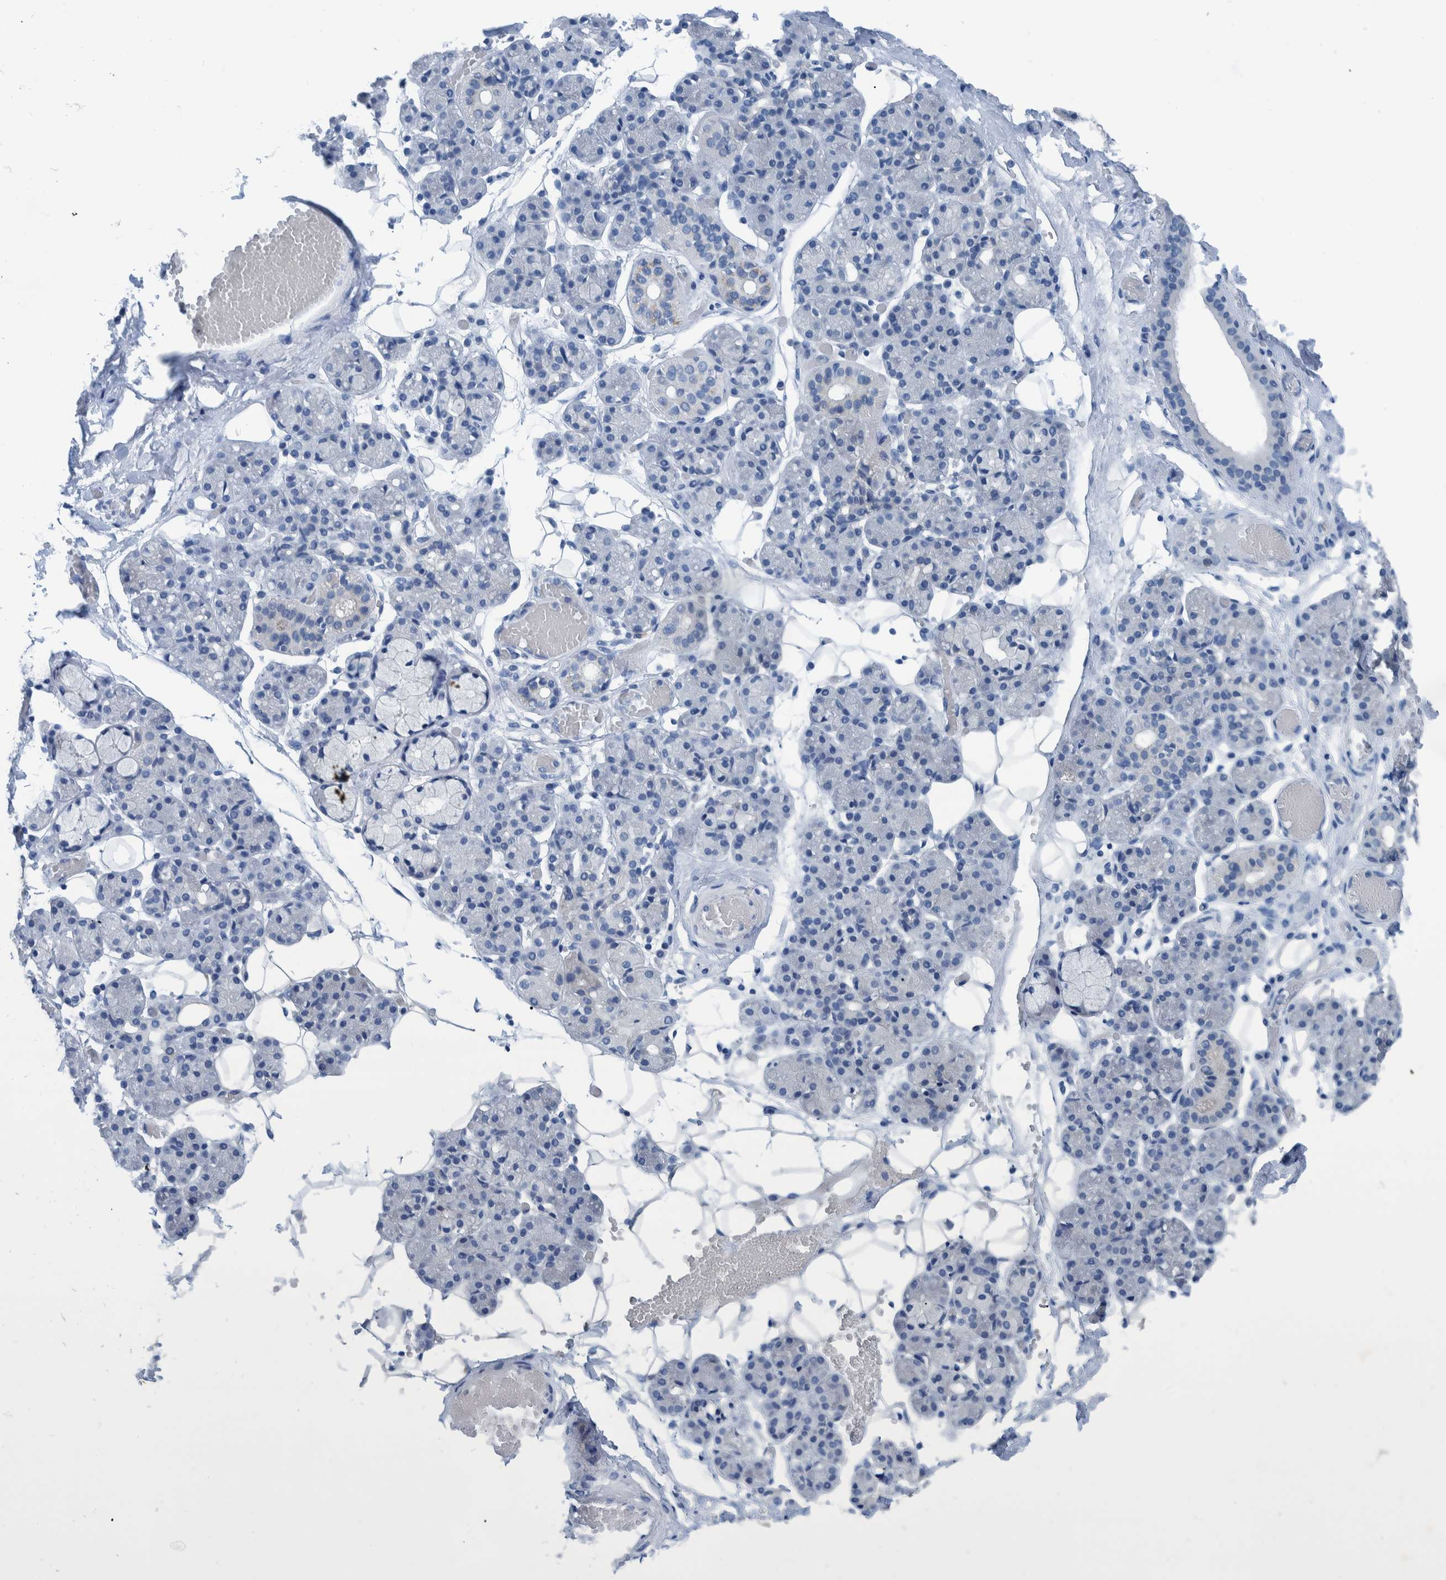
{"staining": {"intensity": "negative", "quantity": "none", "location": "none"}, "tissue": "salivary gland", "cell_type": "Glandular cells", "image_type": "normal", "snomed": [{"axis": "morphology", "description": "Normal tissue, NOS"}, {"axis": "topography", "description": "Salivary gland"}], "caption": "The immunohistochemistry (IHC) micrograph has no significant expression in glandular cells of salivary gland. (DAB (3,3'-diaminobenzidine) immunohistochemistry (IHC), high magnification).", "gene": "IDO1", "patient": {"sex": "male", "age": 63}}